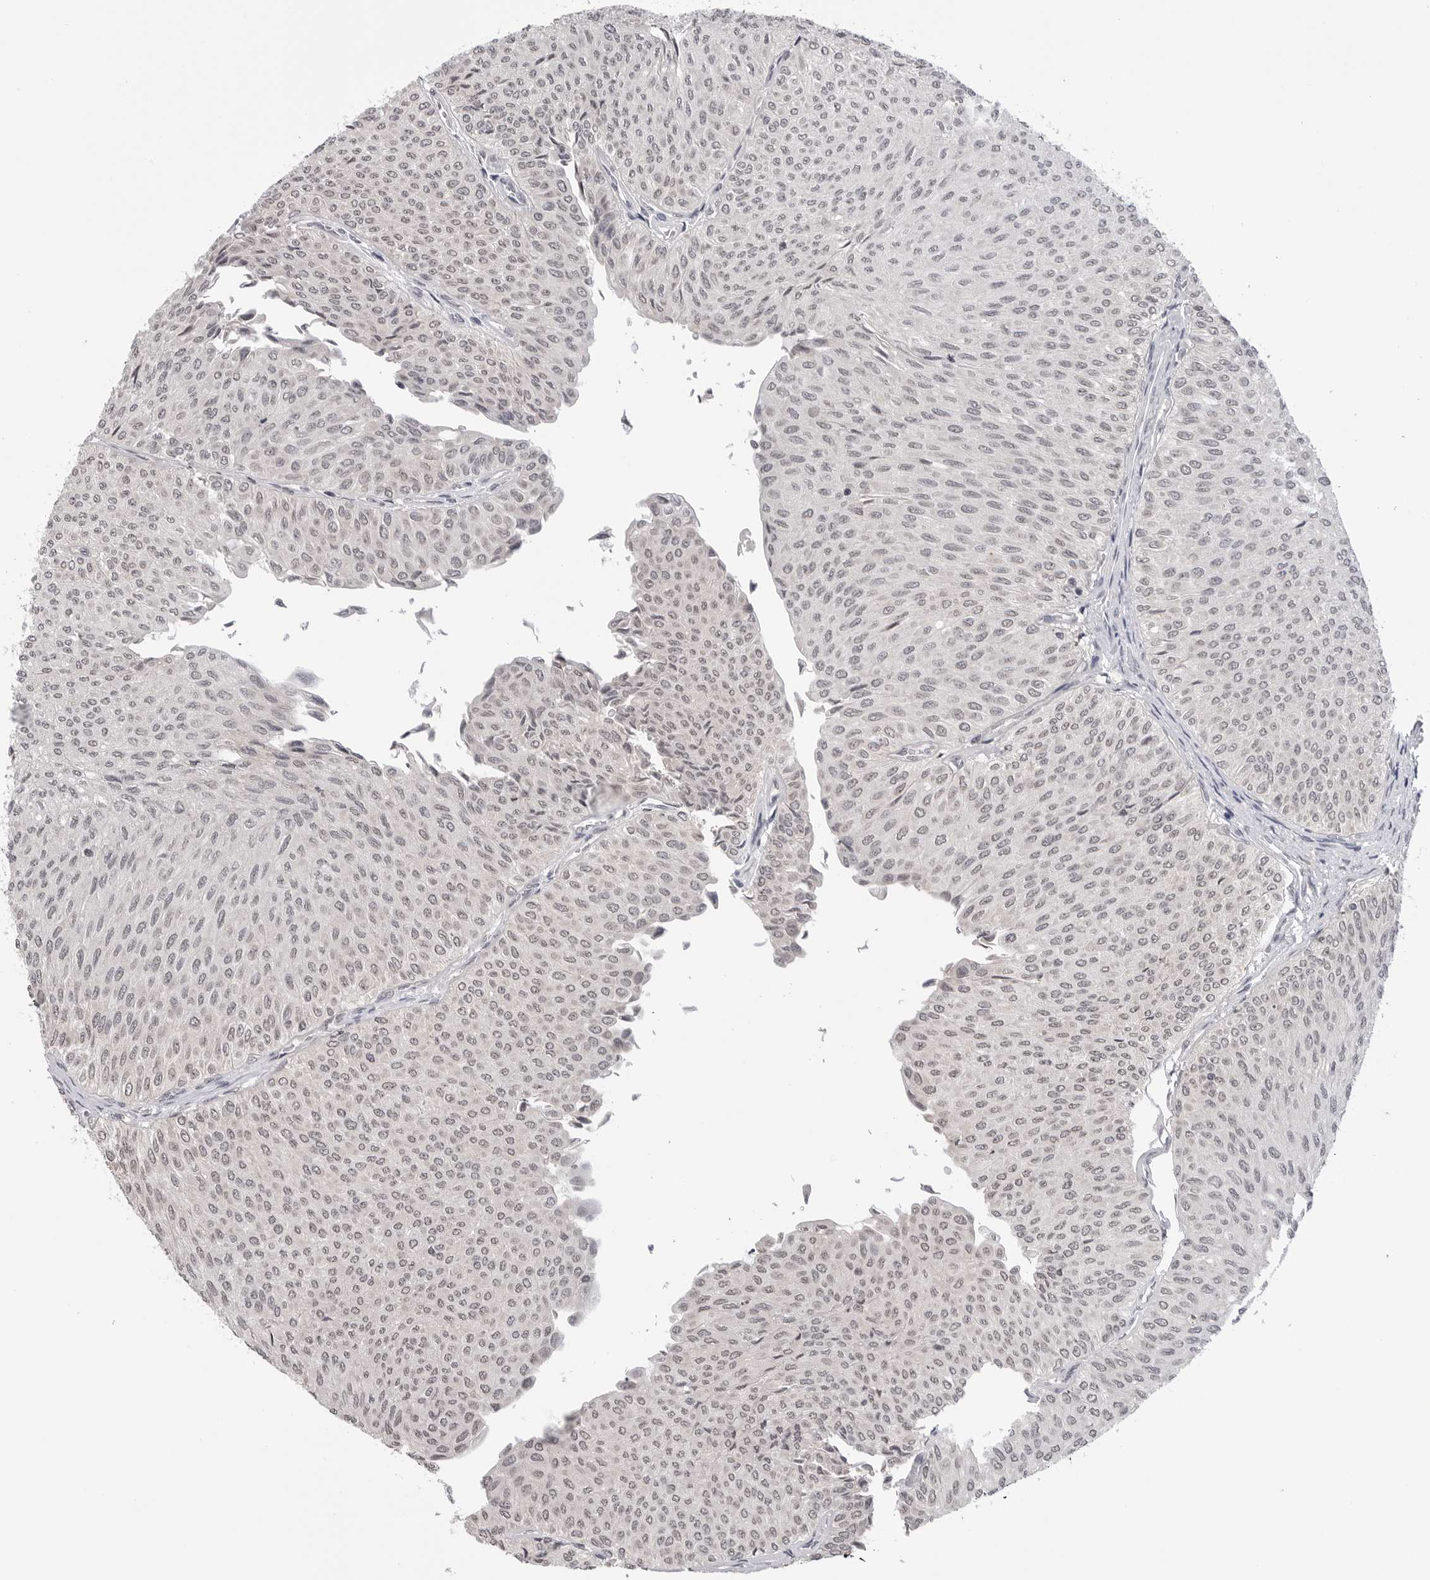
{"staining": {"intensity": "negative", "quantity": "none", "location": "none"}, "tissue": "urothelial cancer", "cell_type": "Tumor cells", "image_type": "cancer", "snomed": [{"axis": "morphology", "description": "Urothelial carcinoma, Low grade"}, {"axis": "topography", "description": "Urinary bladder"}], "caption": "Immunohistochemistry micrograph of urothelial cancer stained for a protein (brown), which shows no positivity in tumor cells.", "gene": "CDK20", "patient": {"sex": "male", "age": 78}}